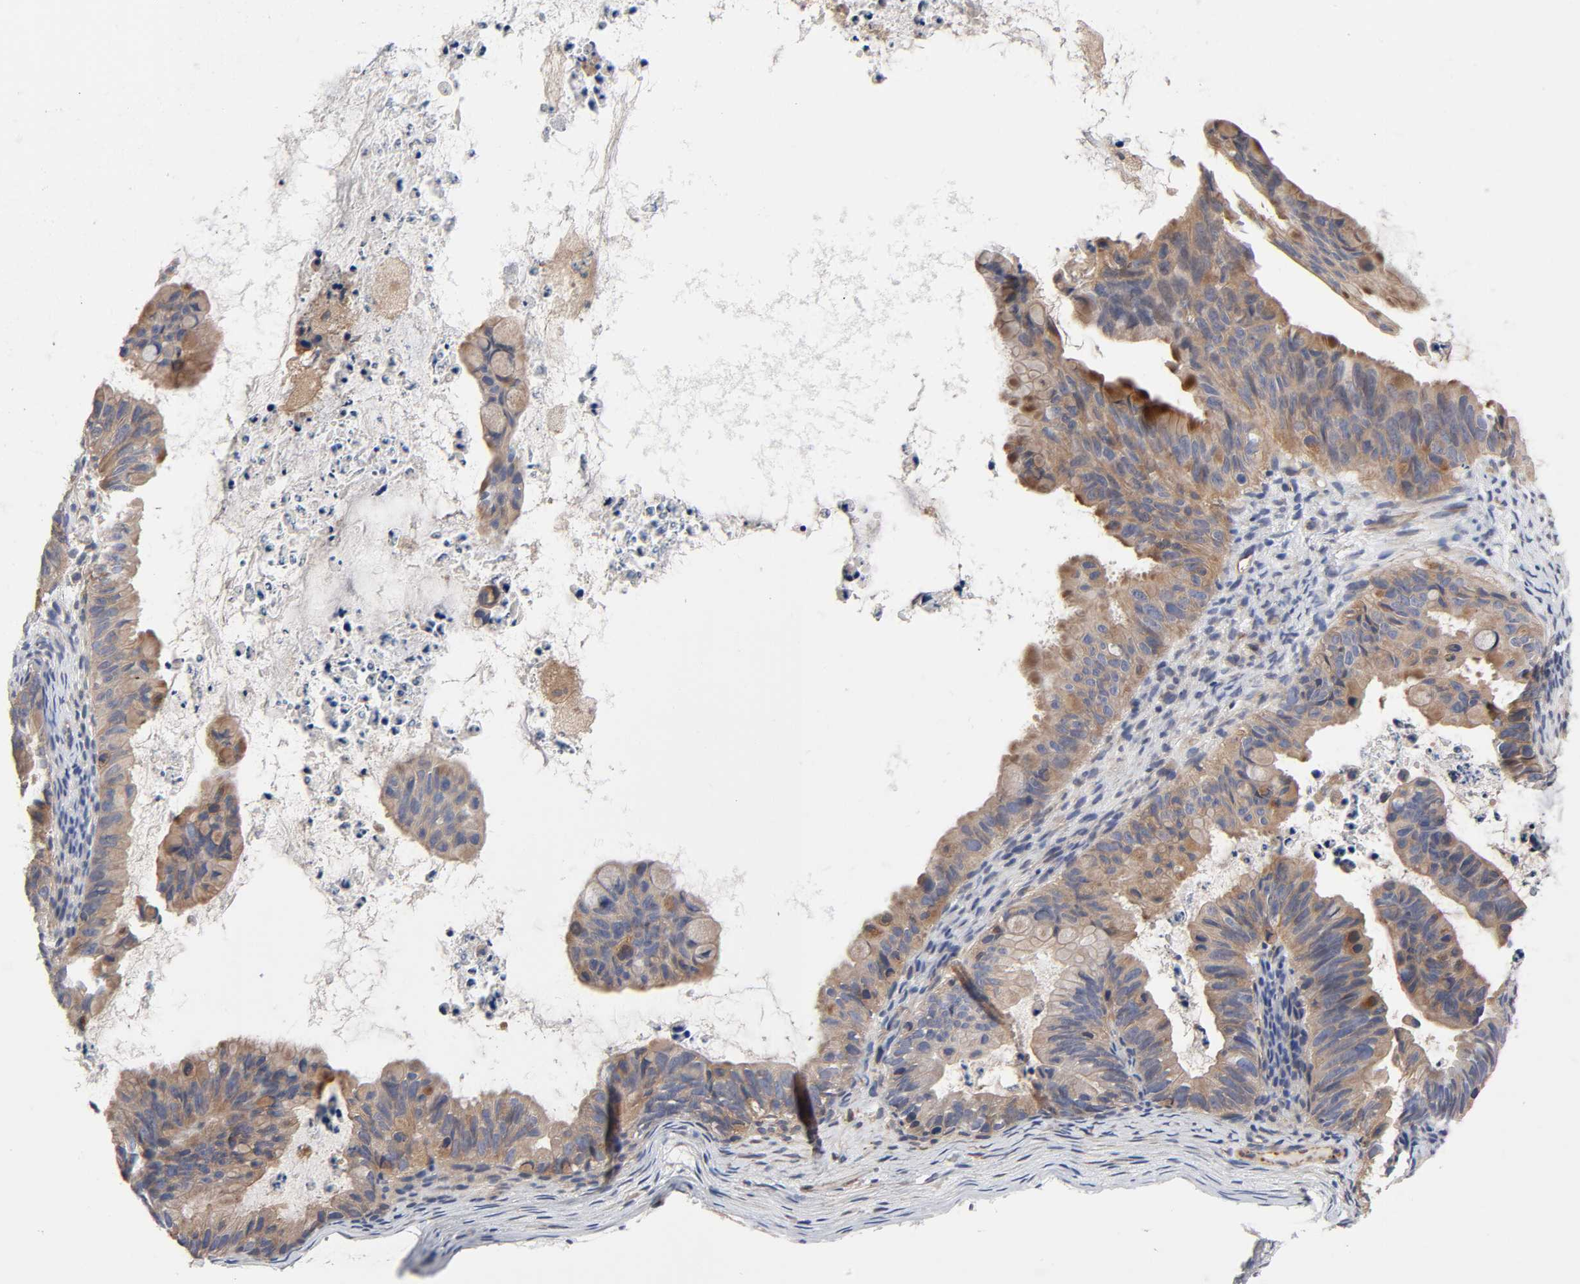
{"staining": {"intensity": "weak", "quantity": ">75%", "location": "cytoplasmic/membranous"}, "tissue": "ovarian cancer", "cell_type": "Tumor cells", "image_type": "cancer", "snomed": [{"axis": "morphology", "description": "Cystadenocarcinoma, mucinous, NOS"}, {"axis": "topography", "description": "Ovary"}], "caption": "DAB immunohistochemical staining of ovarian mucinous cystadenocarcinoma reveals weak cytoplasmic/membranous protein staining in approximately >75% of tumor cells.", "gene": "RAB13", "patient": {"sex": "female", "age": 36}}